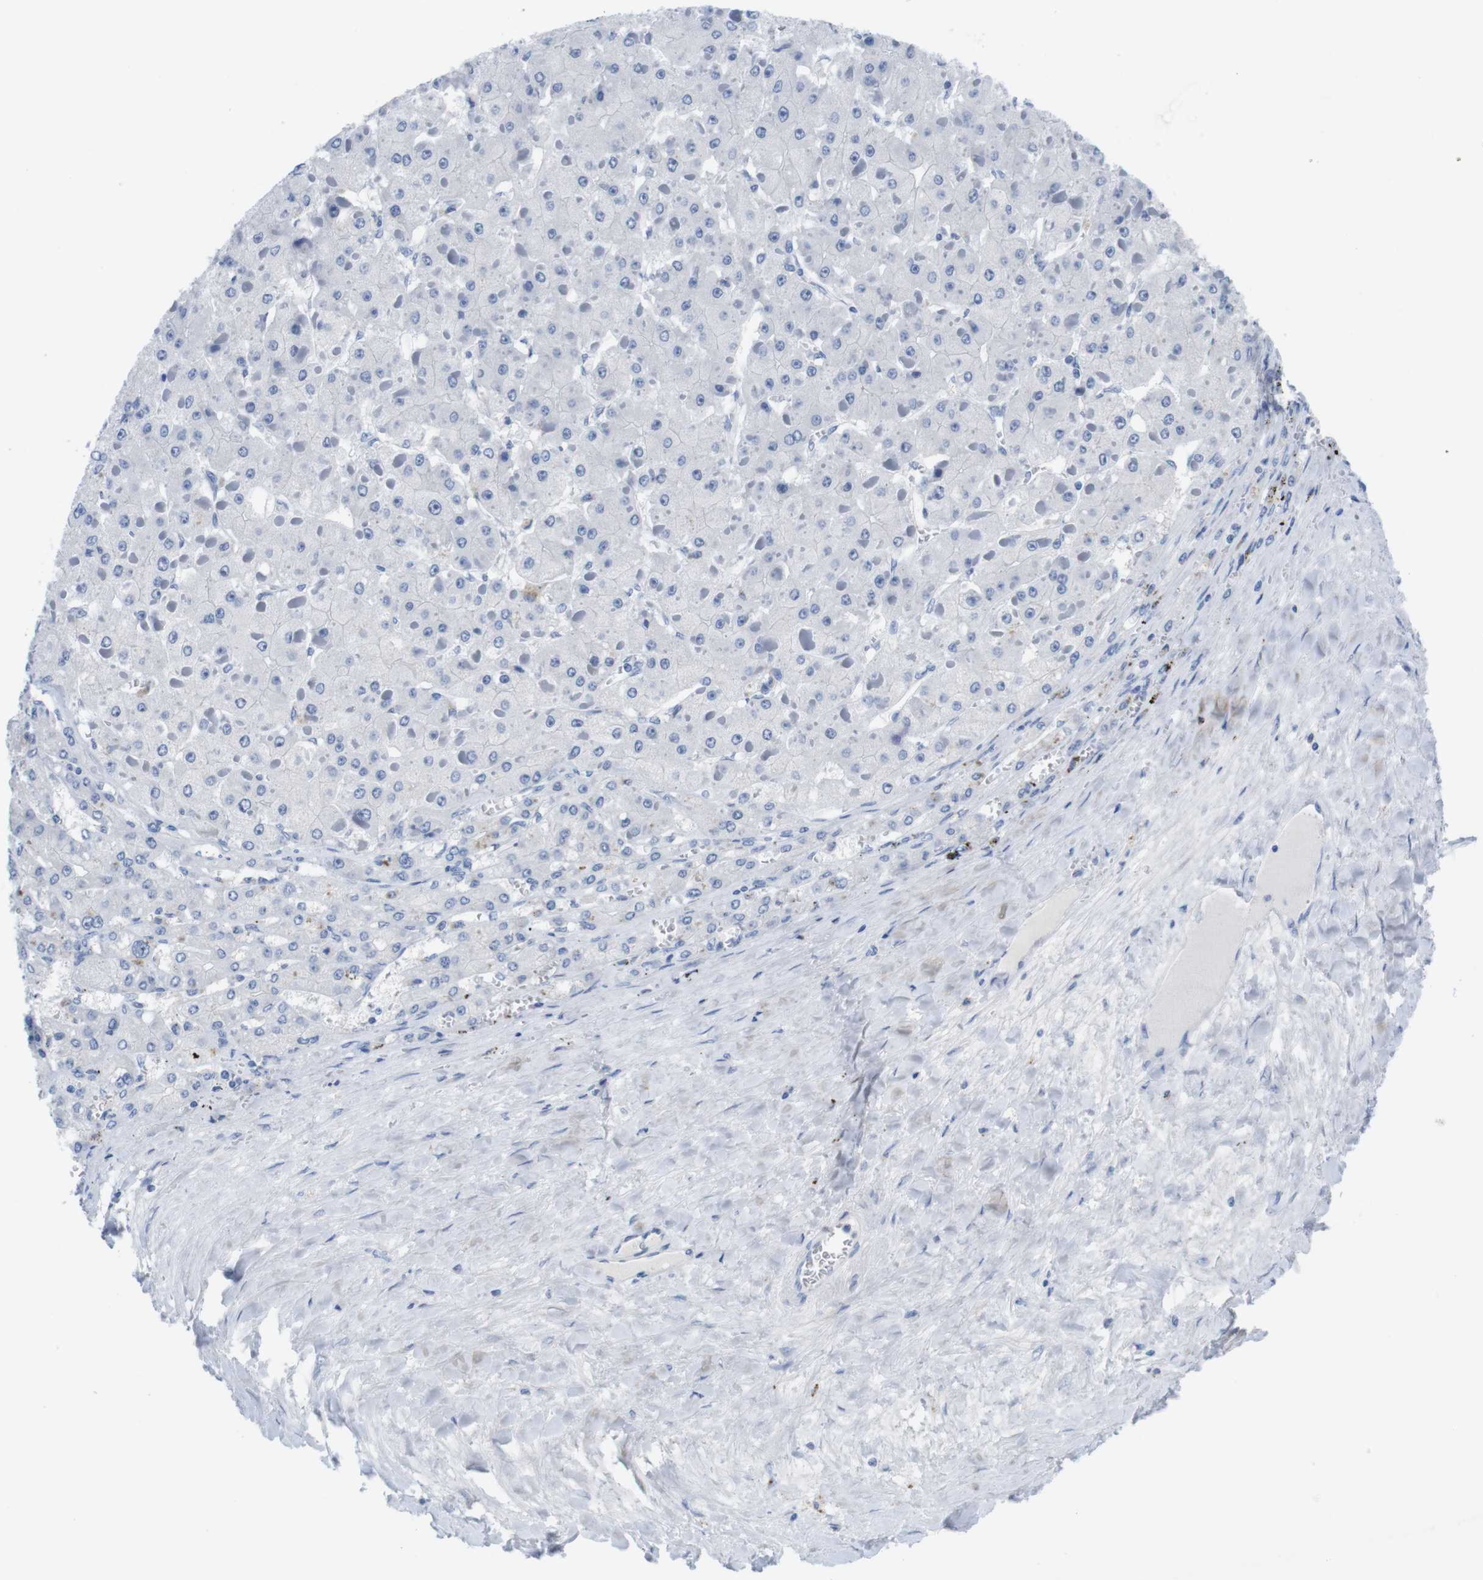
{"staining": {"intensity": "negative", "quantity": "none", "location": "none"}, "tissue": "liver cancer", "cell_type": "Tumor cells", "image_type": "cancer", "snomed": [{"axis": "morphology", "description": "Carcinoma, Hepatocellular, NOS"}, {"axis": "topography", "description": "Liver"}], "caption": "IHC image of liver cancer (hepatocellular carcinoma) stained for a protein (brown), which exhibits no positivity in tumor cells.", "gene": "MAP6", "patient": {"sex": "female", "age": 73}}